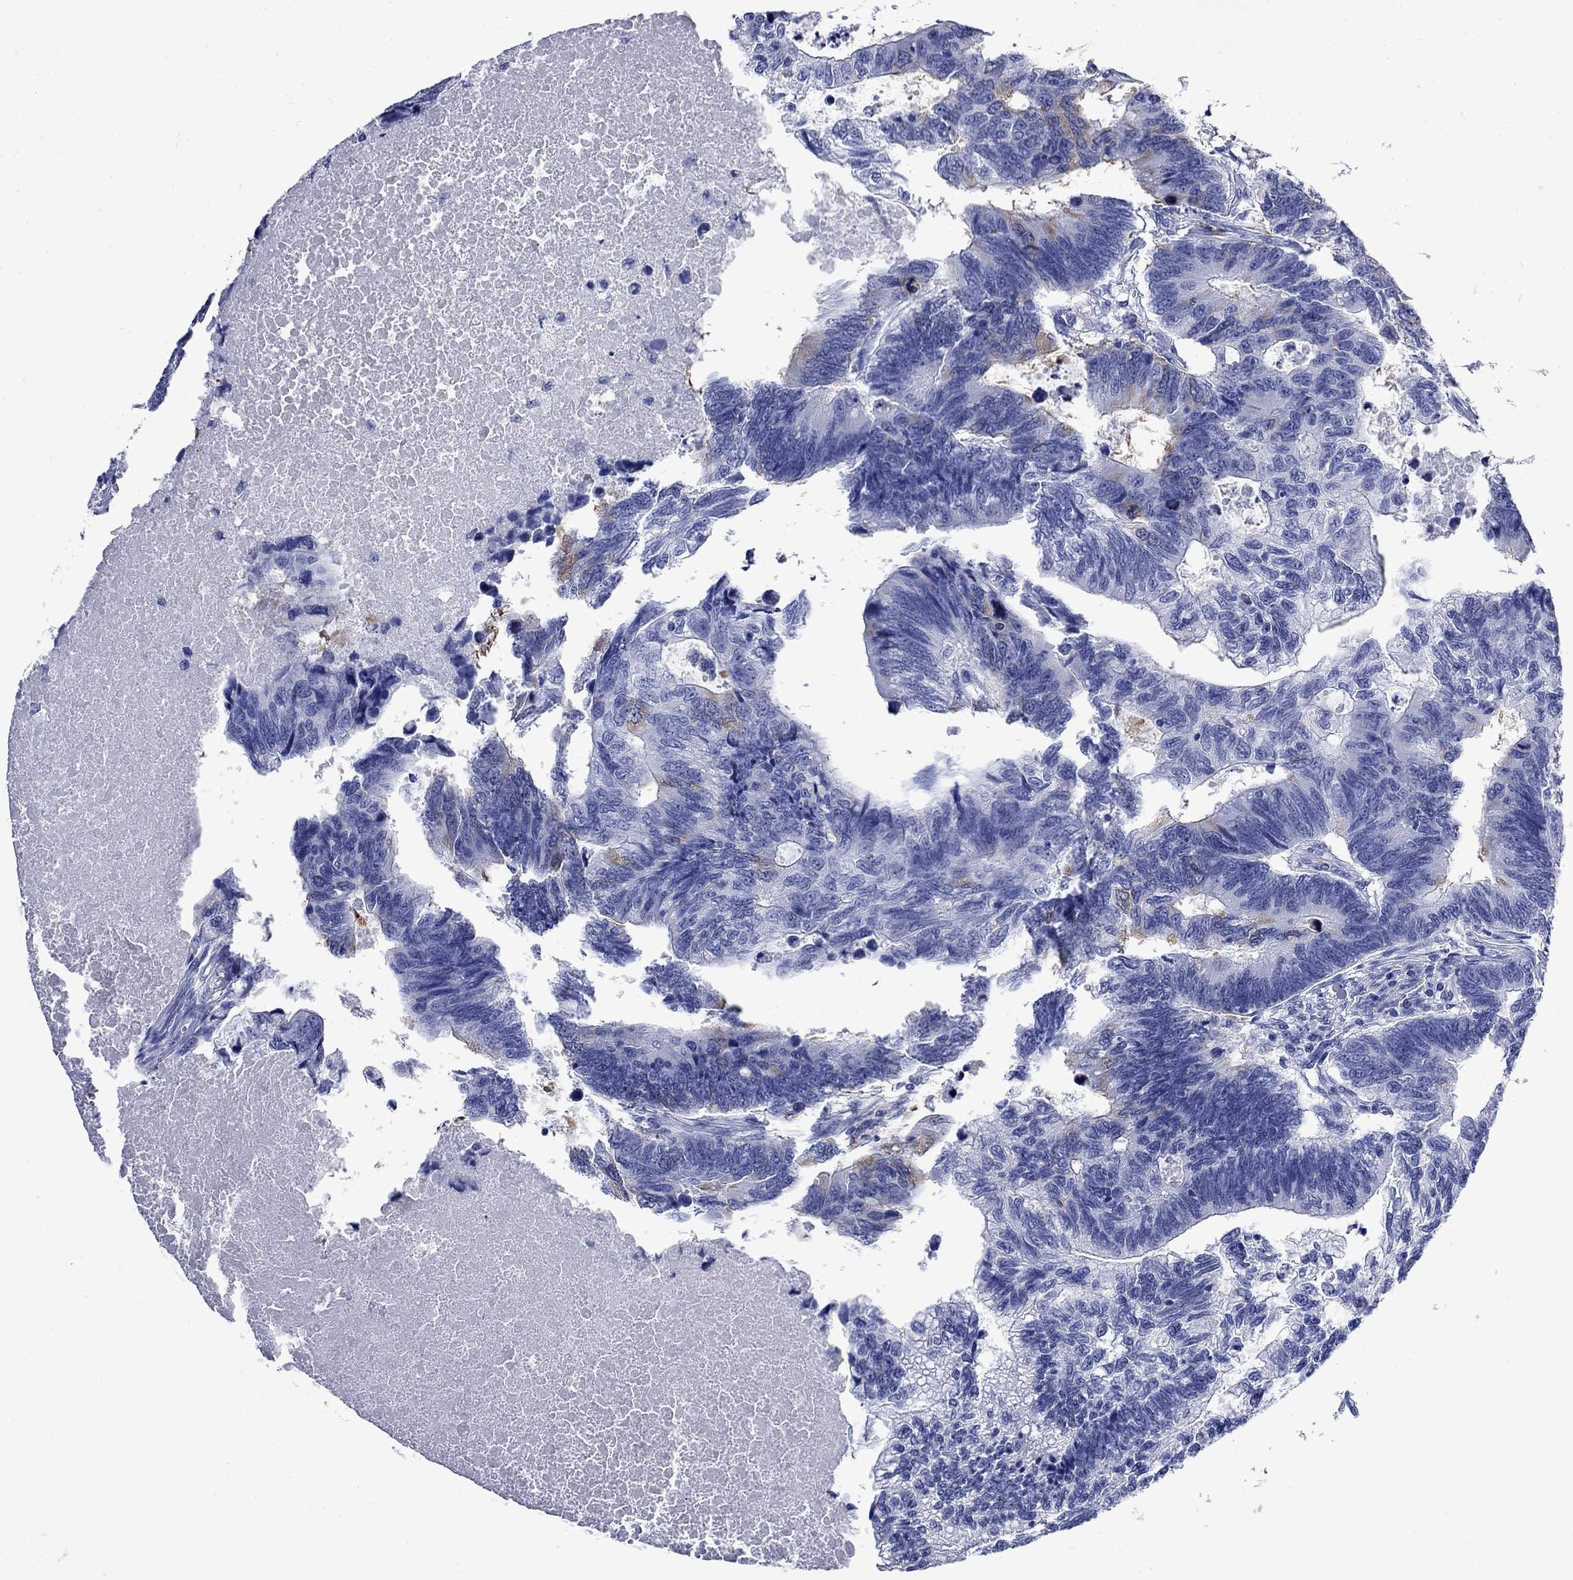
{"staining": {"intensity": "moderate", "quantity": "<25%", "location": "cytoplasmic/membranous"}, "tissue": "colorectal cancer", "cell_type": "Tumor cells", "image_type": "cancer", "snomed": [{"axis": "morphology", "description": "Adenocarcinoma, NOS"}, {"axis": "topography", "description": "Colon"}], "caption": "This photomicrograph reveals IHC staining of human colorectal adenocarcinoma, with low moderate cytoplasmic/membranous staining in approximately <25% of tumor cells.", "gene": "TACC3", "patient": {"sex": "female", "age": 77}}